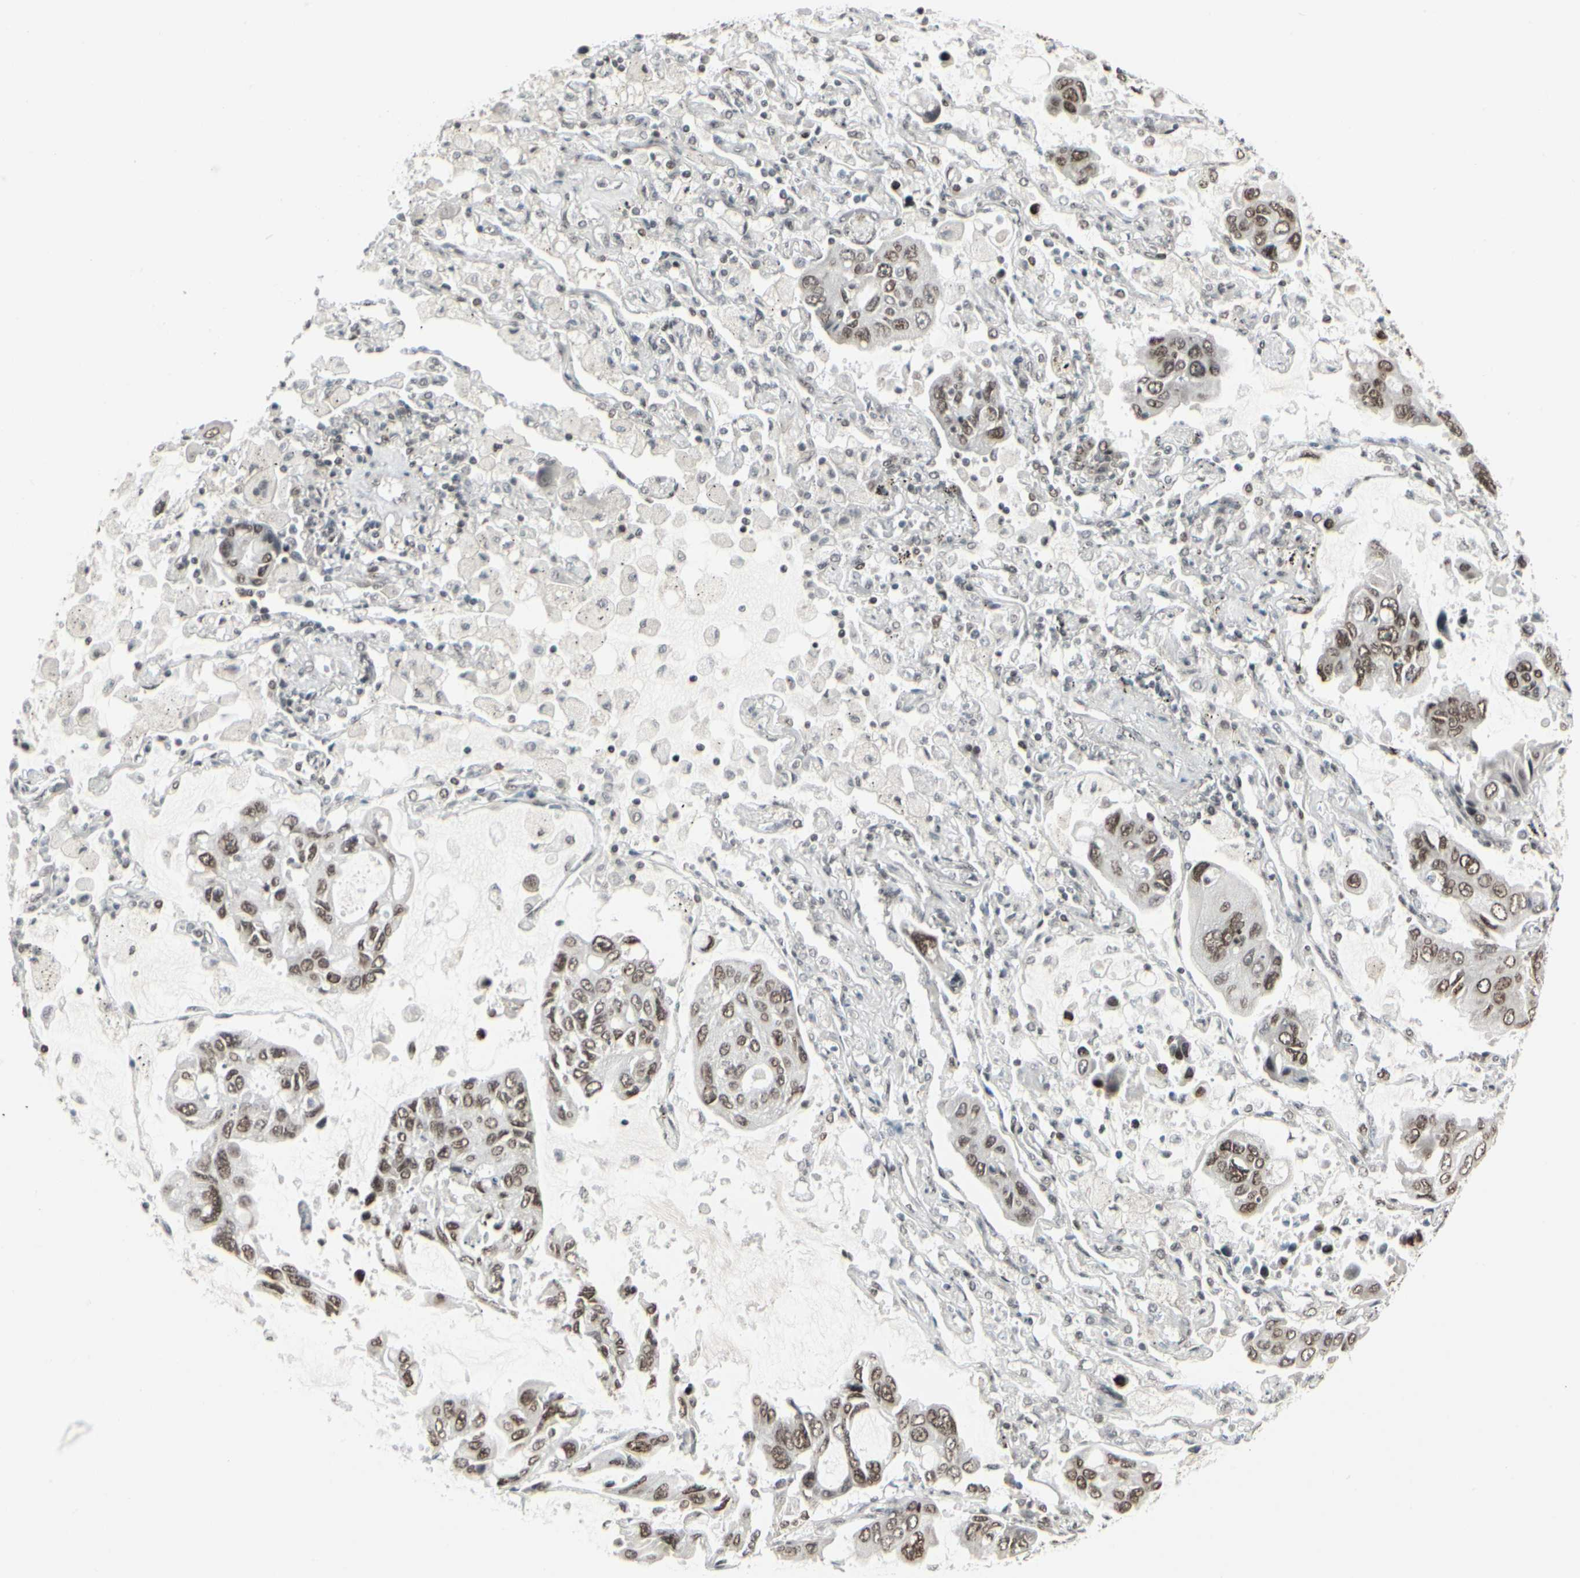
{"staining": {"intensity": "moderate", "quantity": ">75%", "location": "nuclear"}, "tissue": "lung cancer", "cell_type": "Tumor cells", "image_type": "cancer", "snomed": [{"axis": "morphology", "description": "Adenocarcinoma, NOS"}, {"axis": "topography", "description": "Lung"}], "caption": "A micrograph of lung cancer stained for a protein shows moderate nuclear brown staining in tumor cells.", "gene": "HMG20A", "patient": {"sex": "male", "age": 64}}